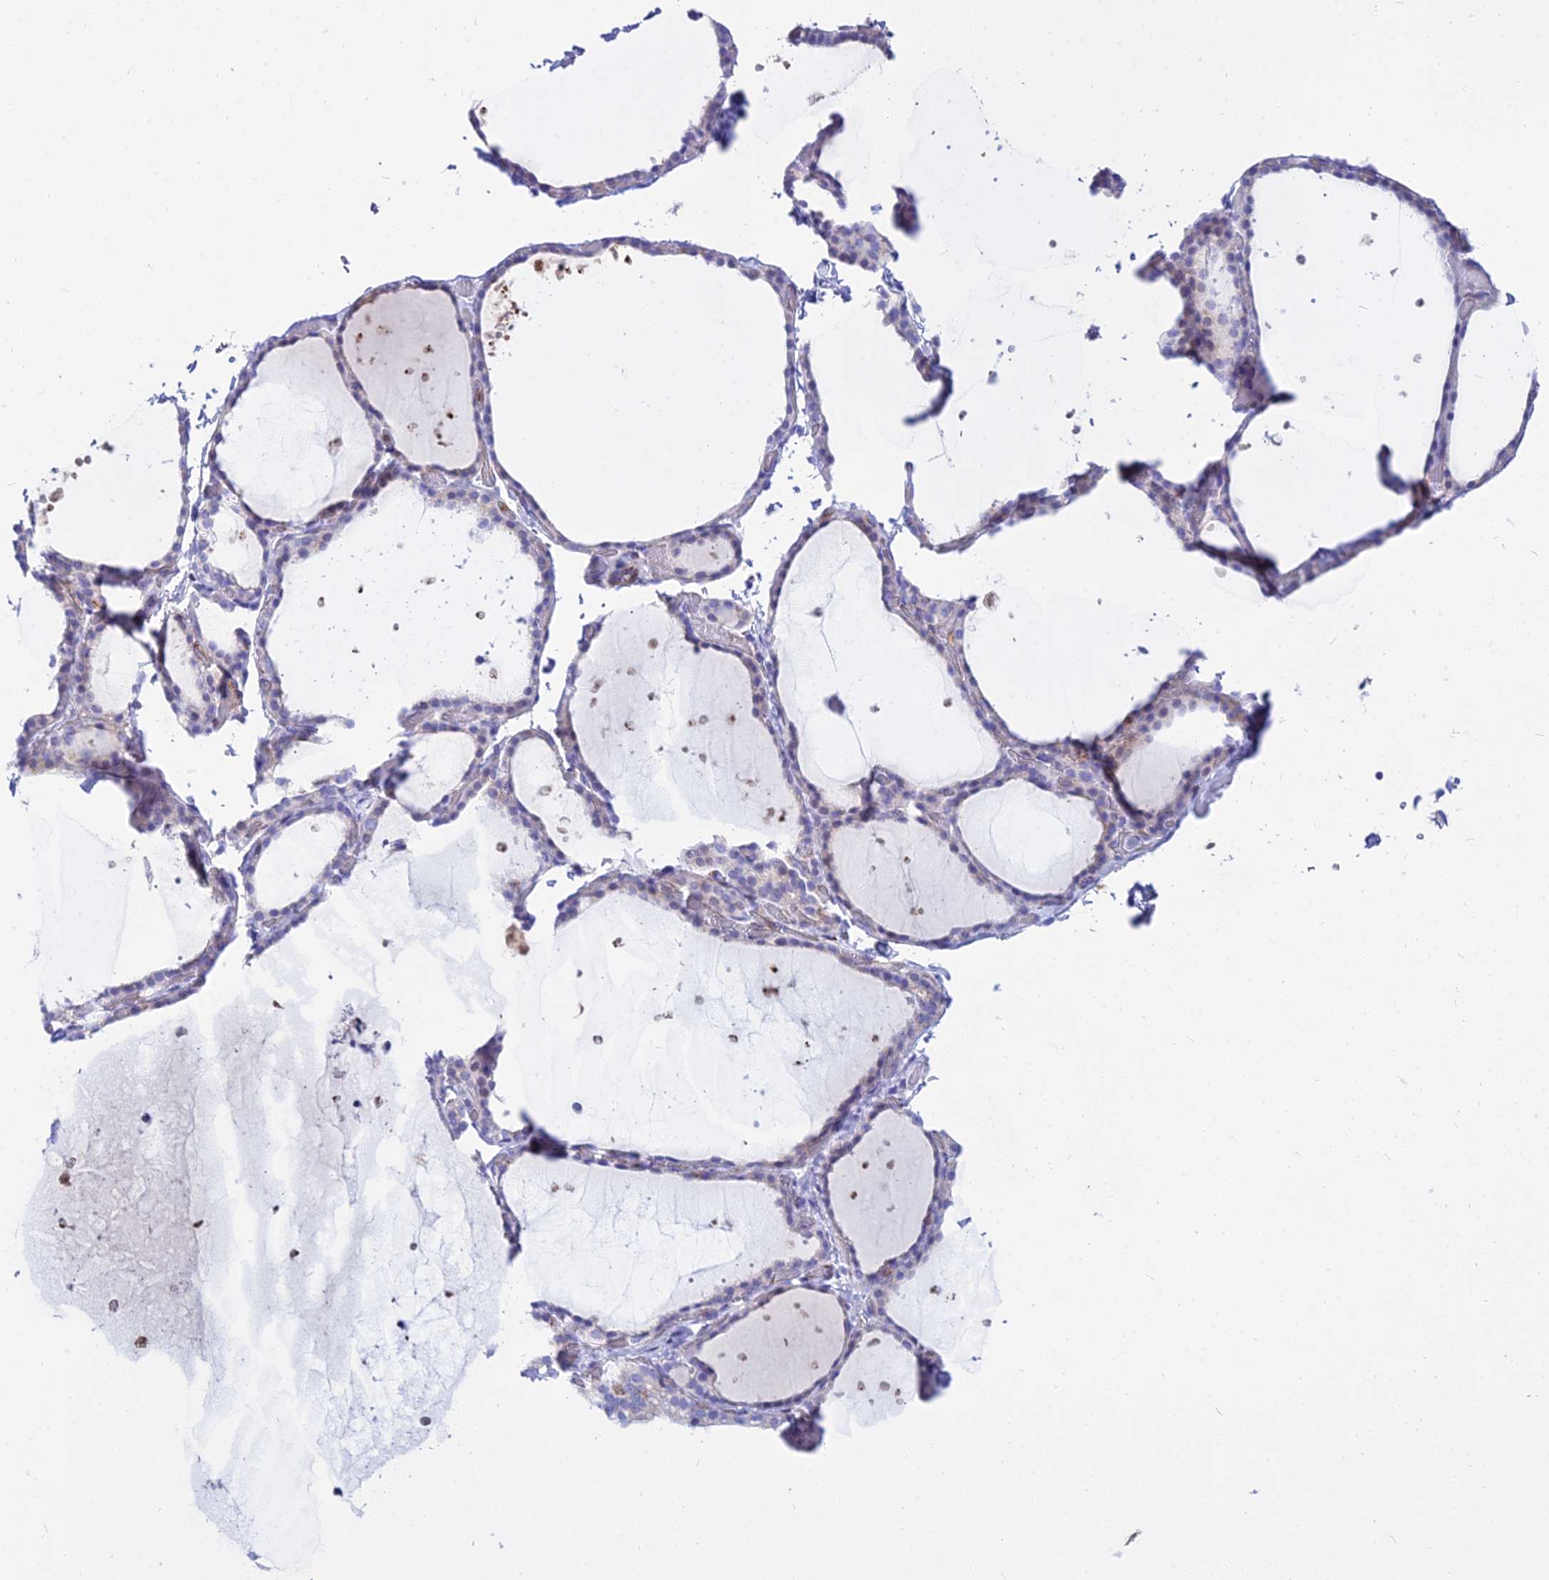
{"staining": {"intensity": "weak", "quantity": "<25%", "location": "cytoplasmic/membranous"}, "tissue": "thyroid gland", "cell_type": "Glandular cells", "image_type": "normal", "snomed": [{"axis": "morphology", "description": "Normal tissue, NOS"}, {"axis": "topography", "description": "Thyroid gland"}], "caption": "A micrograph of thyroid gland stained for a protein displays no brown staining in glandular cells.", "gene": "DLX1", "patient": {"sex": "female", "age": 44}}